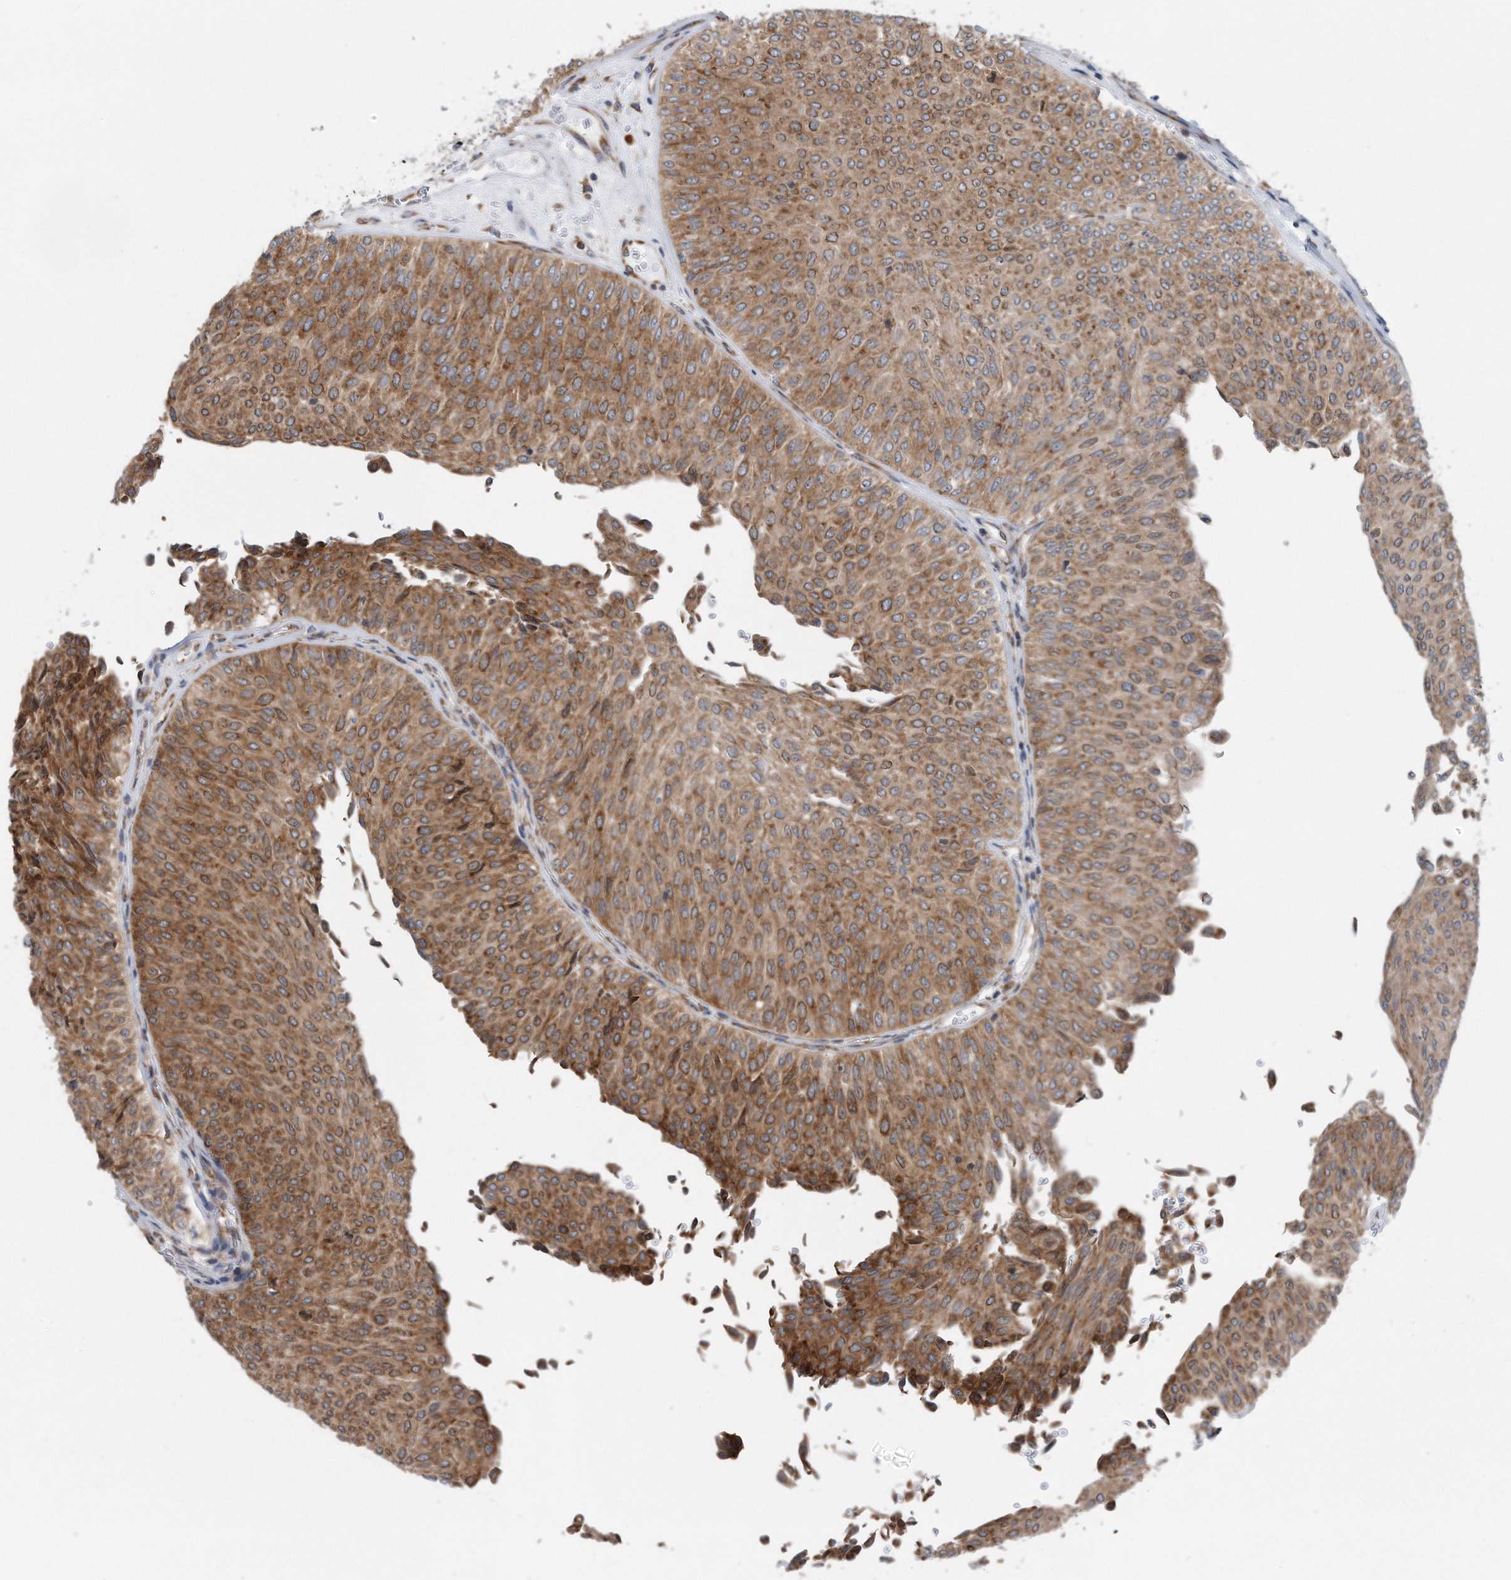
{"staining": {"intensity": "moderate", "quantity": ">75%", "location": "cytoplasmic/membranous"}, "tissue": "urothelial cancer", "cell_type": "Tumor cells", "image_type": "cancer", "snomed": [{"axis": "morphology", "description": "Urothelial carcinoma, Low grade"}, {"axis": "topography", "description": "Urinary bladder"}], "caption": "Human urothelial carcinoma (low-grade) stained with a brown dye displays moderate cytoplasmic/membranous positive positivity in about >75% of tumor cells.", "gene": "RPL26L1", "patient": {"sex": "male", "age": 78}}